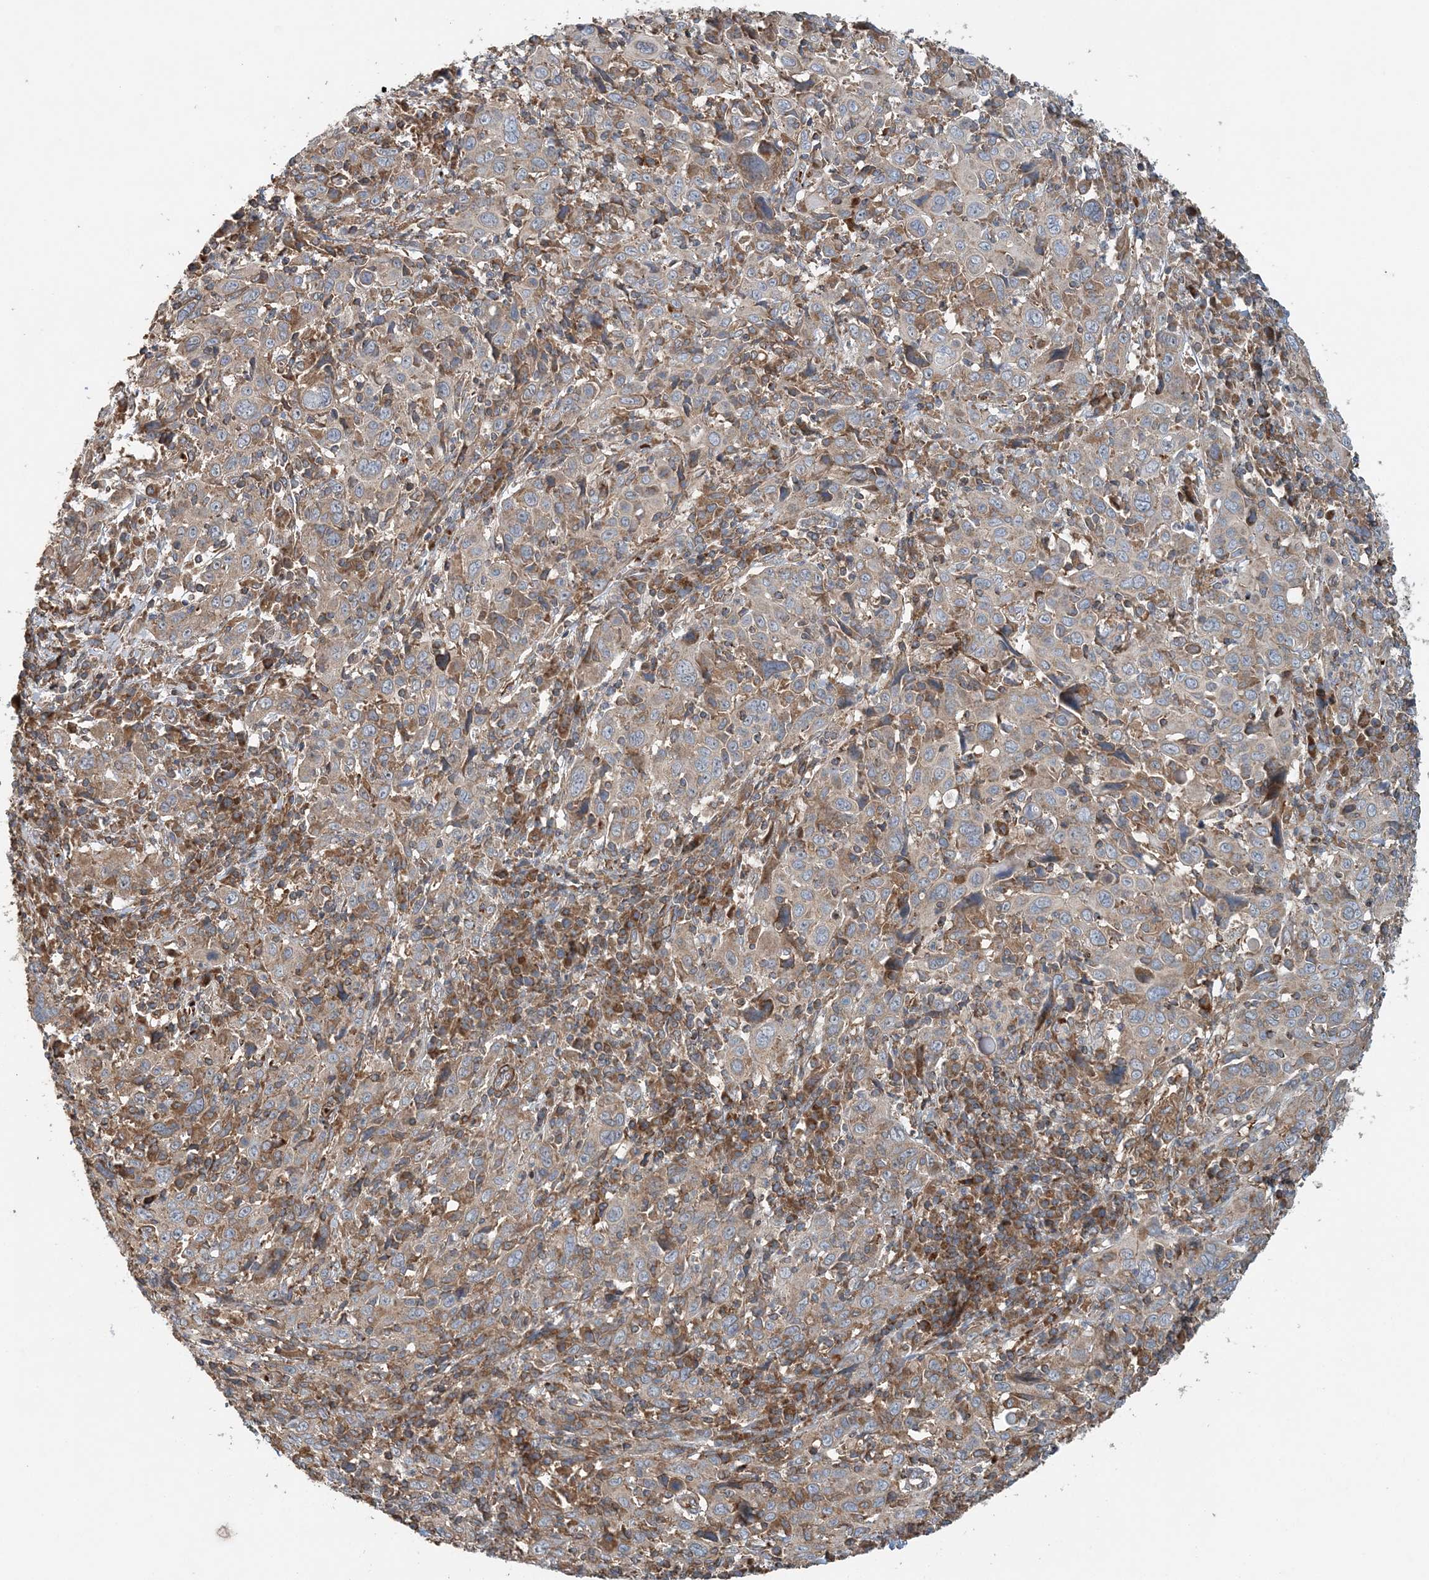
{"staining": {"intensity": "weak", "quantity": ">75%", "location": "cytoplasmic/membranous"}, "tissue": "cervical cancer", "cell_type": "Tumor cells", "image_type": "cancer", "snomed": [{"axis": "morphology", "description": "Squamous cell carcinoma, NOS"}, {"axis": "topography", "description": "Cervix"}], "caption": "The photomicrograph demonstrates staining of cervical cancer, revealing weak cytoplasmic/membranous protein expression (brown color) within tumor cells.", "gene": "TTI1", "patient": {"sex": "female", "age": 46}}